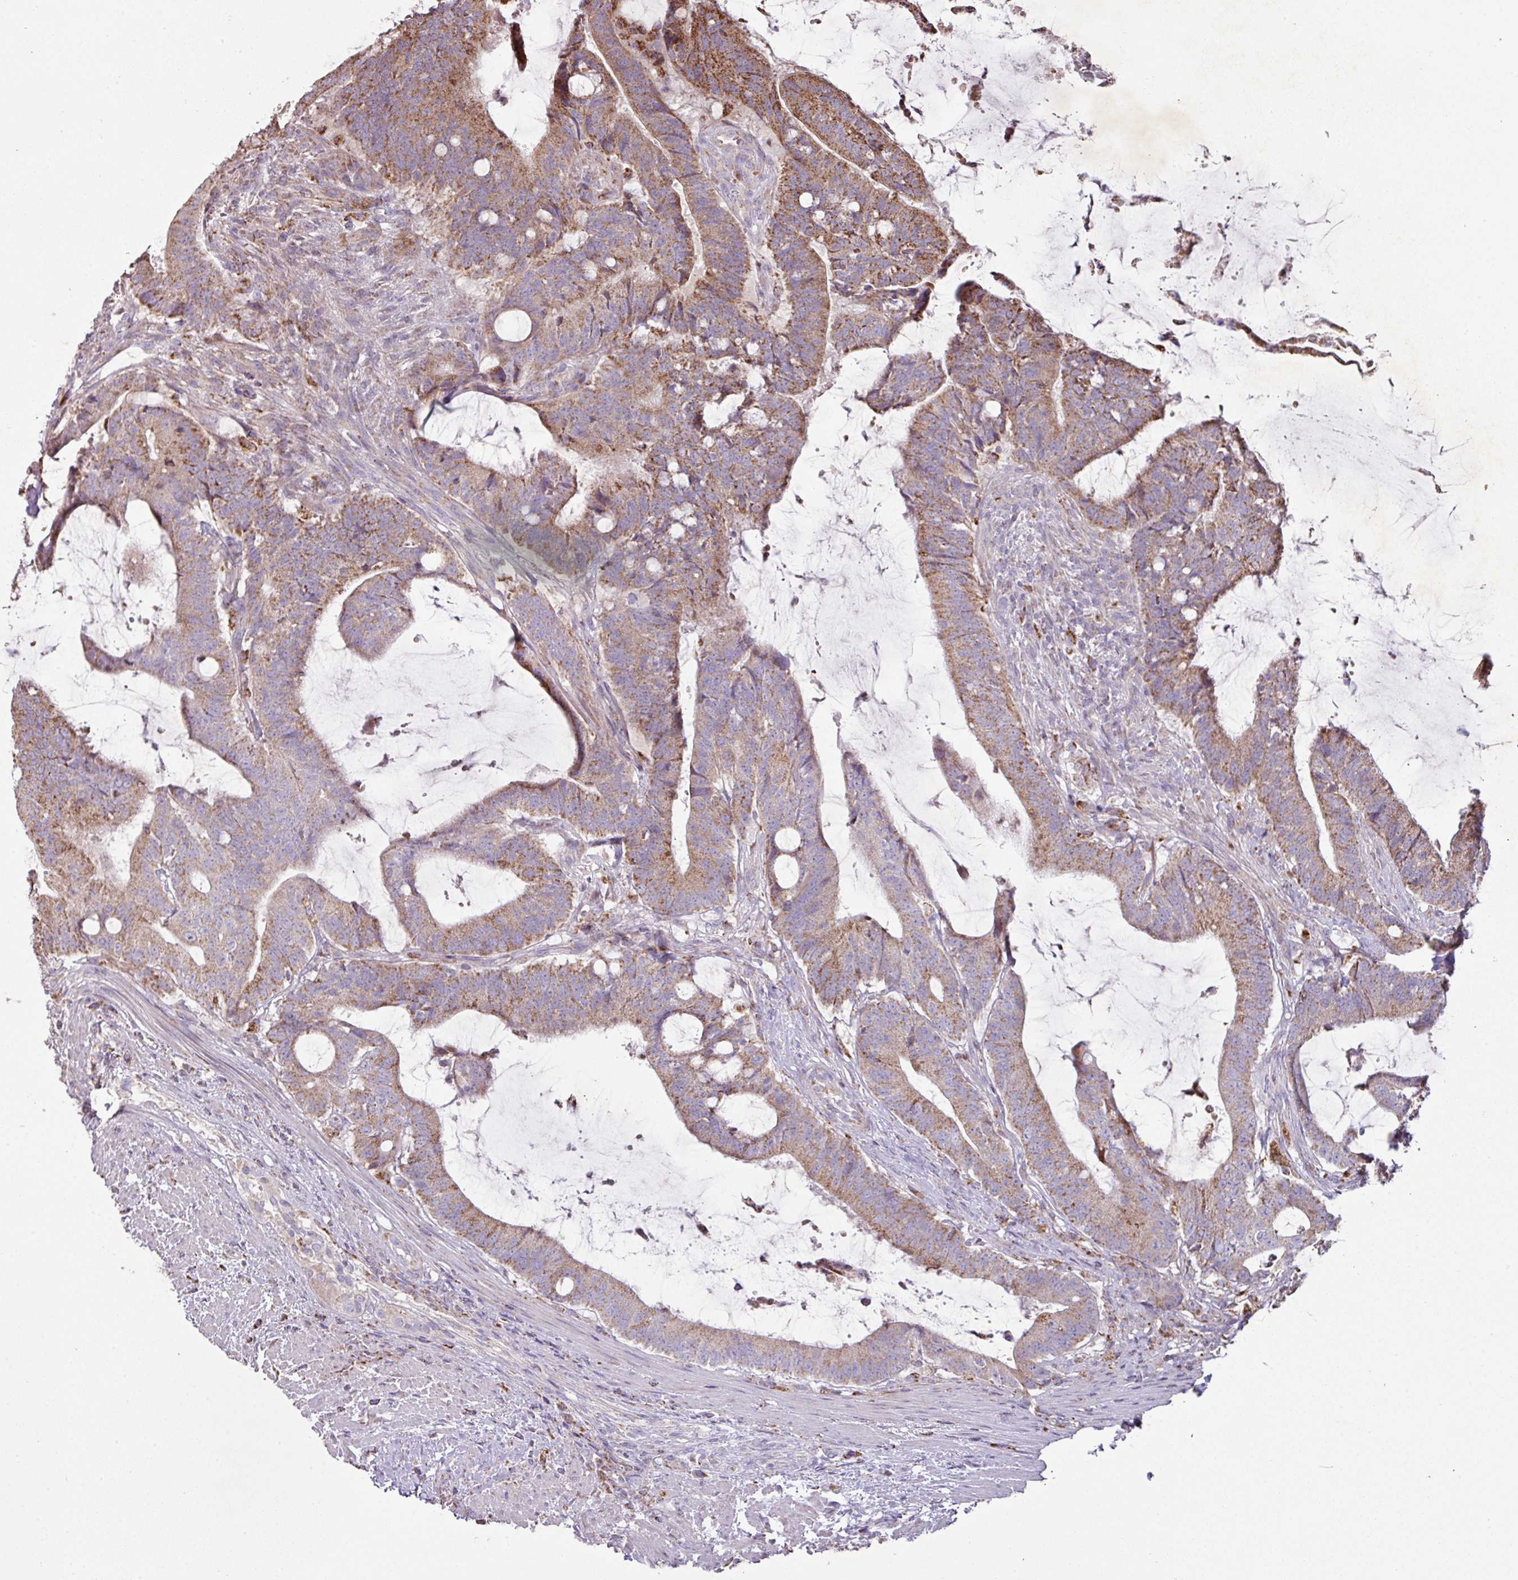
{"staining": {"intensity": "moderate", "quantity": ">75%", "location": "cytoplasmic/membranous"}, "tissue": "colorectal cancer", "cell_type": "Tumor cells", "image_type": "cancer", "snomed": [{"axis": "morphology", "description": "Adenocarcinoma, NOS"}, {"axis": "topography", "description": "Colon"}], "caption": "Colorectal cancer stained with immunohistochemistry reveals moderate cytoplasmic/membranous positivity in approximately >75% of tumor cells.", "gene": "SQOR", "patient": {"sex": "female", "age": 43}}